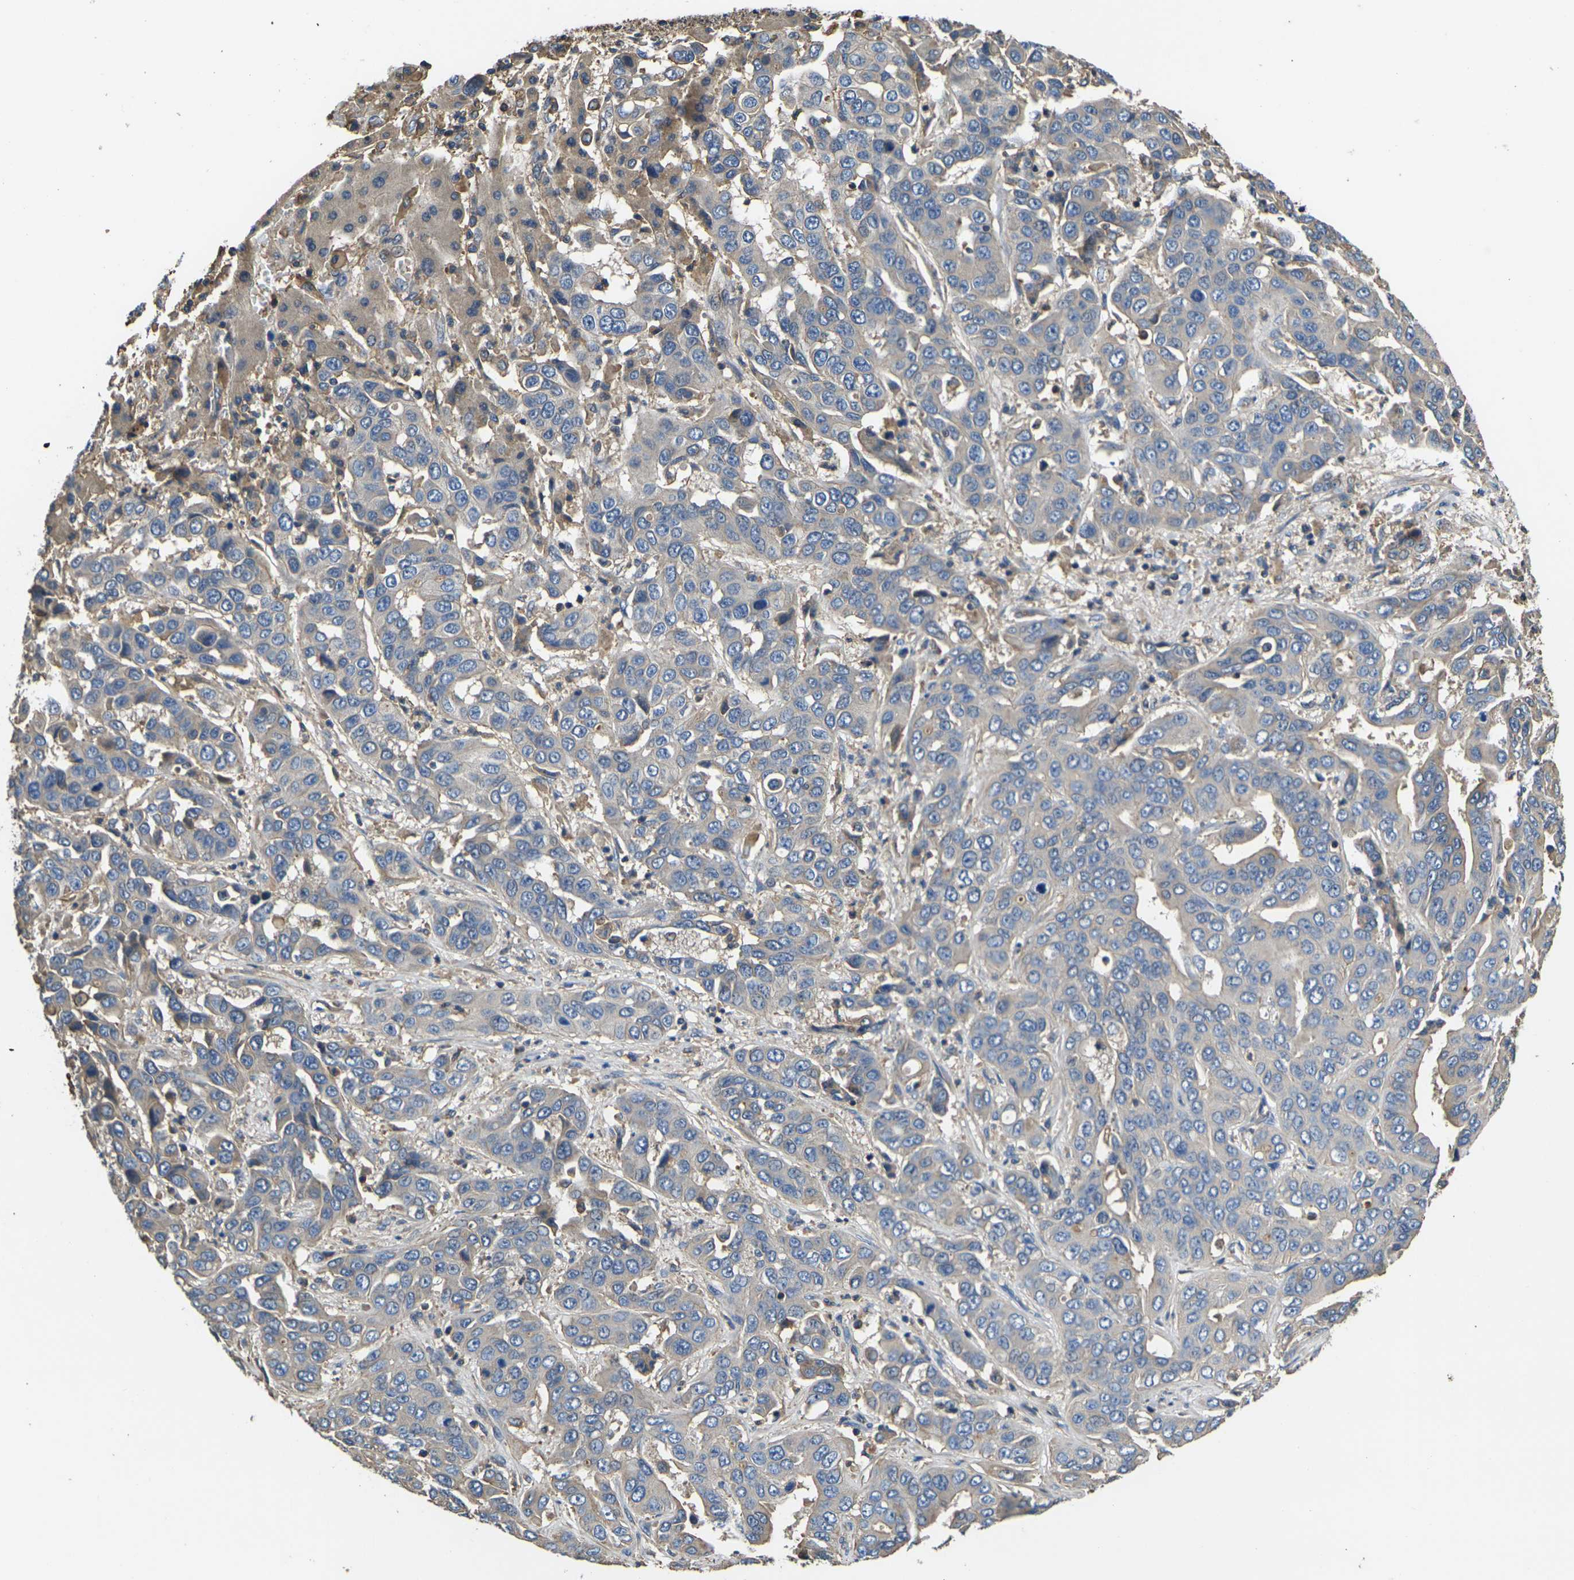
{"staining": {"intensity": "weak", "quantity": "<25%", "location": "cytoplasmic/membranous"}, "tissue": "liver cancer", "cell_type": "Tumor cells", "image_type": "cancer", "snomed": [{"axis": "morphology", "description": "Cholangiocarcinoma"}, {"axis": "topography", "description": "Liver"}], "caption": "The histopathology image displays no significant staining in tumor cells of liver cholangiocarcinoma.", "gene": "HSPG2", "patient": {"sex": "female", "age": 52}}